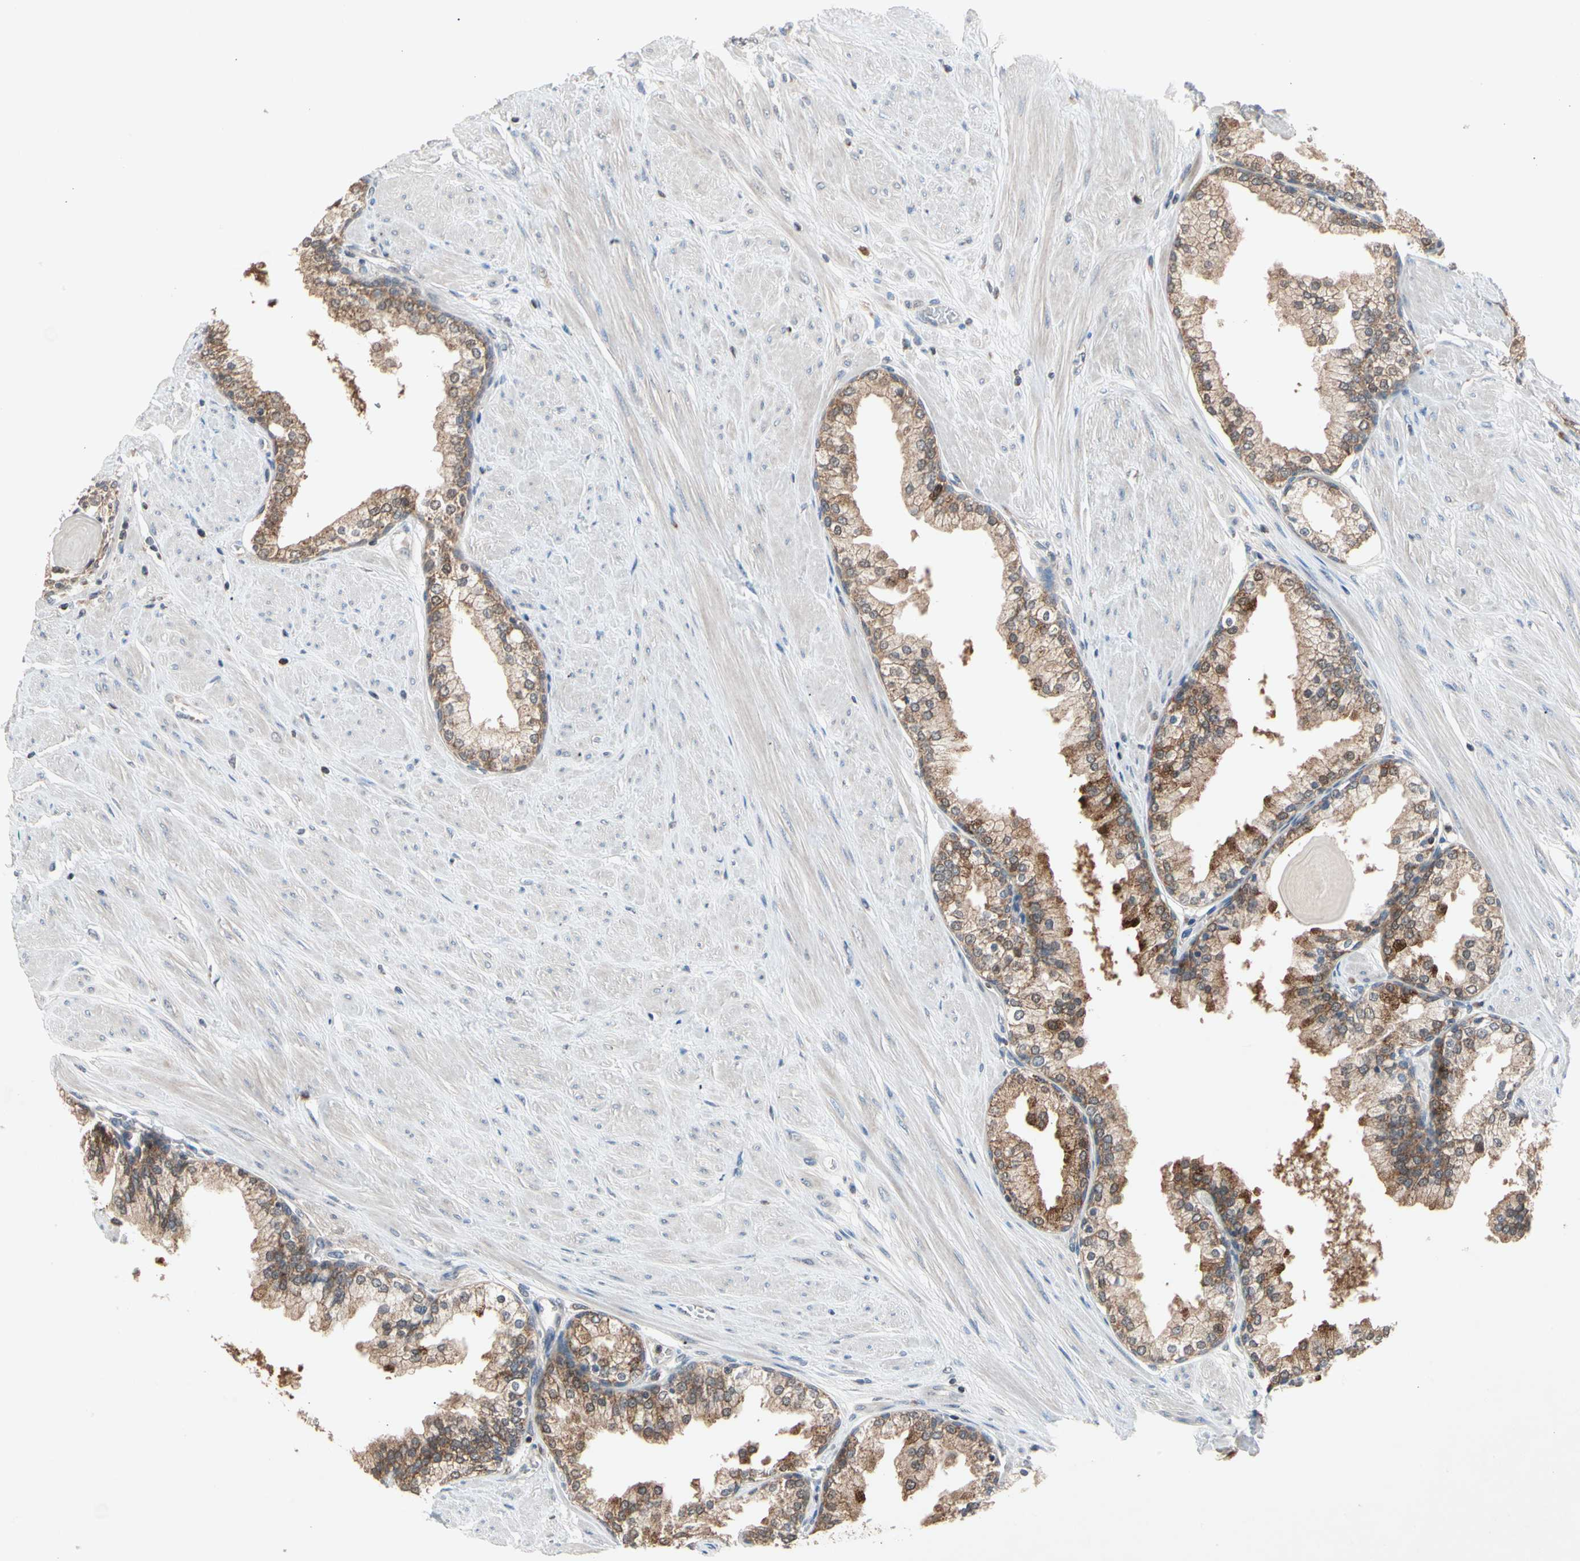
{"staining": {"intensity": "strong", "quantity": ">75%", "location": "cytoplasmic/membranous,nuclear"}, "tissue": "prostate", "cell_type": "Glandular cells", "image_type": "normal", "snomed": [{"axis": "morphology", "description": "Normal tissue, NOS"}, {"axis": "topography", "description": "Prostate"}], "caption": "DAB (3,3'-diaminobenzidine) immunohistochemical staining of normal human prostate shows strong cytoplasmic/membranous,nuclear protein staining in approximately >75% of glandular cells.", "gene": "MTHFS", "patient": {"sex": "male", "age": 51}}